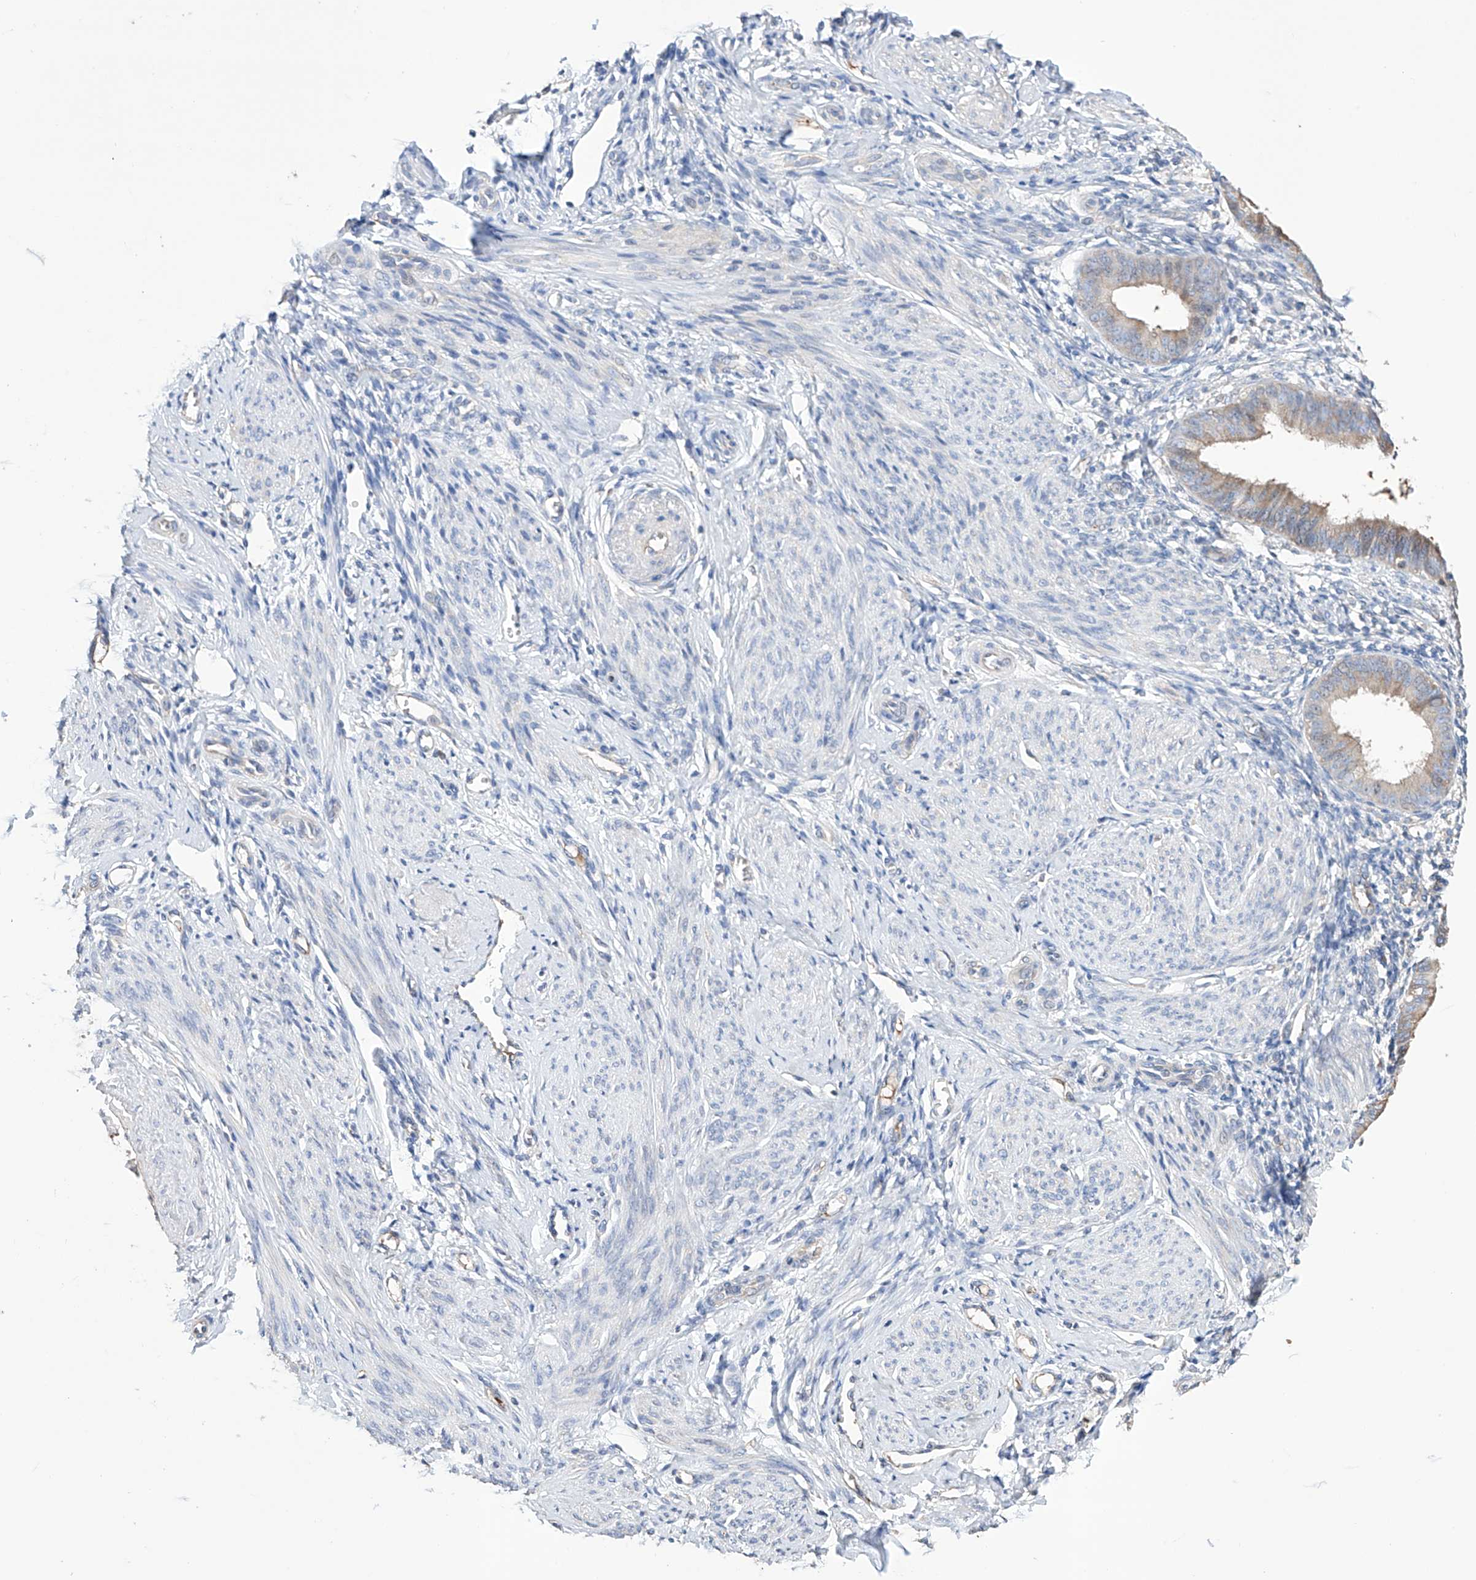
{"staining": {"intensity": "negative", "quantity": "none", "location": "none"}, "tissue": "endometrium", "cell_type": "Cells in endometrial stroma", "image_type": "normal", "snomed": [{"axis": "morphology", "description": "Normal tissue, NOS"}, {"axis": "topography", "description": "Uterus"}, {"axis": "topography", "description": "Endometrium"}], "caption": "Immunohistochemistry (IHC) image of normal endometrium: human endometrium stained with DAB (3,3'-diaminobenzidine) exhibits no significant protein staining in cells in endometrial stroma. (DAB (3,3'-diaminobenzidine) immunohistochemistry (IHC), high magnification).", "gene": "AFG1L", "patient": {"sex": "female", "age": 48}}